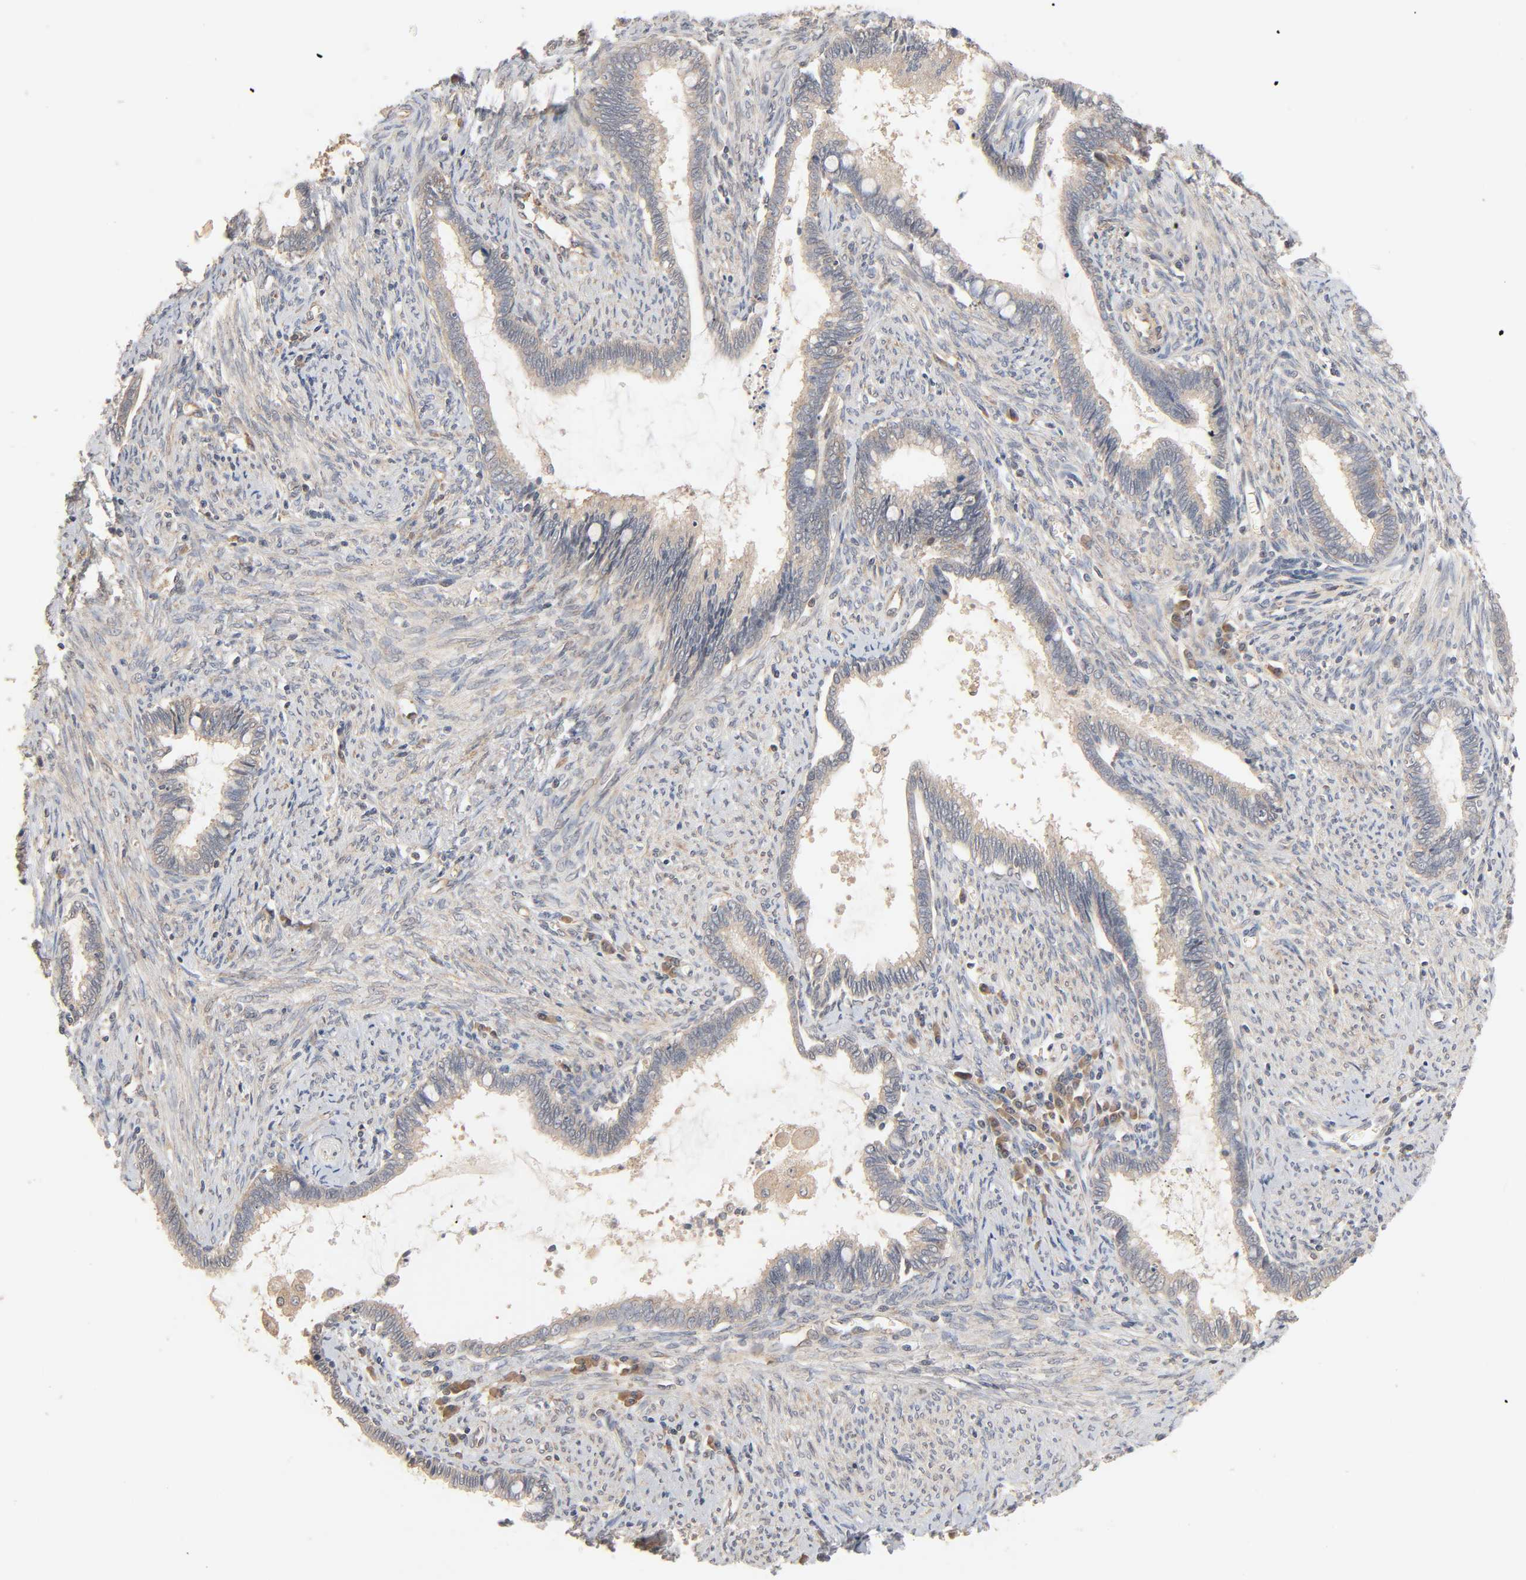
{"staining": {"intensity": "weak", "quantity": ">75%", "location": "cytoplasmic/membranous"}, "tissue": "cervical cancer", "cell_type": "Tumor cells", "image_type": "cancer", "snomed": [{"axis": "morphology", "description": "Adenocarcinoma, NOS"}, {"axis": "topography", "description": "Cervix"}], "caption": "Cervical cancer (adenocarcinoma) stained with a brown dye exhibits weak cytoplasmic/membranous positive staining in about >75% of tumor cells.", "gene": "NEMF", "patient": {"sex": "female", "age": 44}}